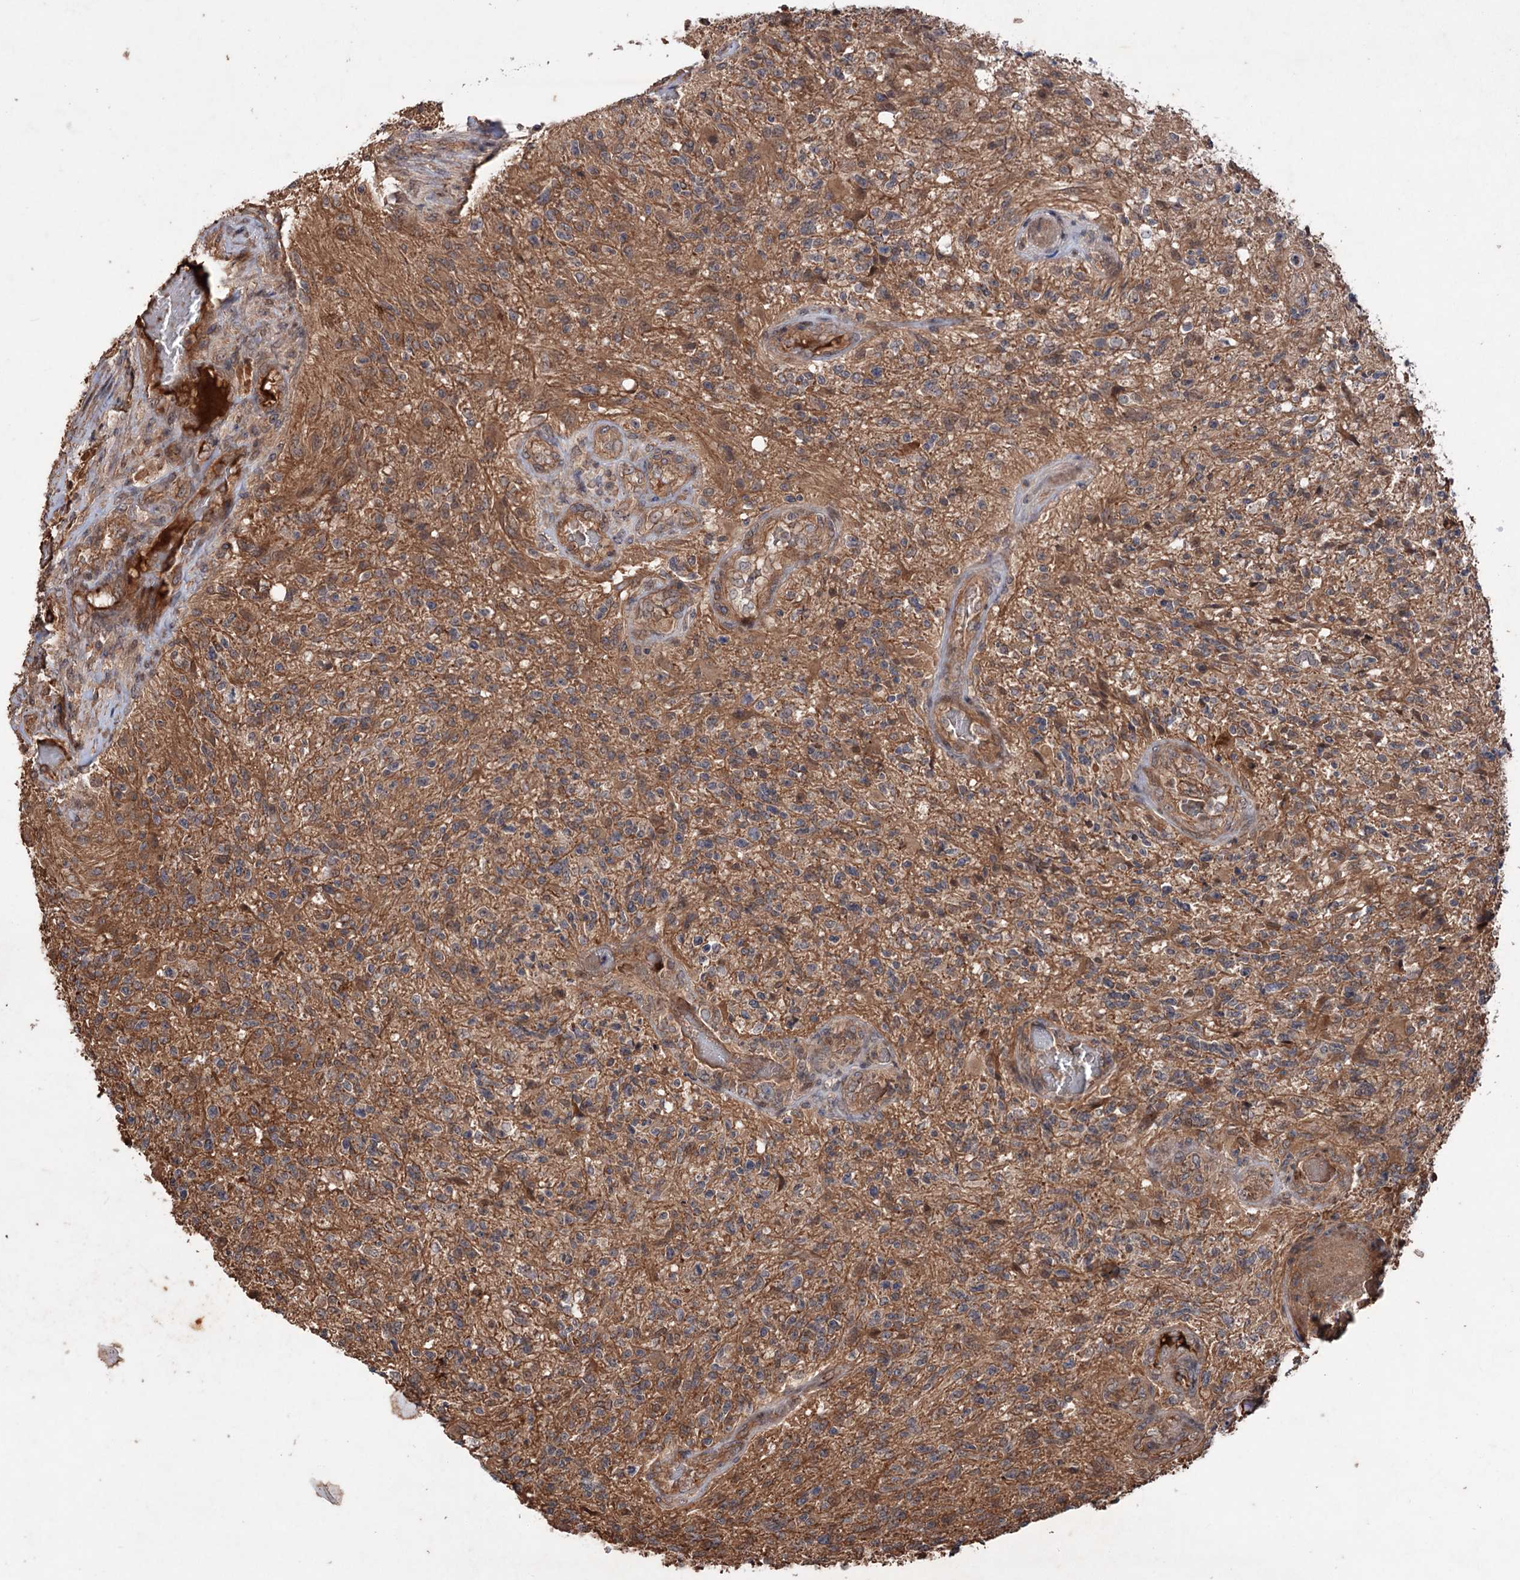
{"staining": {"intensity": "moderate", "quantity": "<25%", "location": "cytoplasmic/membranous"}, "tissue": "glioma", "cell_type": "Tumor cells", "image_type": "cancer", "snomed": [{"axis": "morphology", "description": "Glioma, malignant, High grade"}, {"axis": "topography", "description": "Brain"}], "caption": "Glioma was stained to show a protein in brown. There is low levels of moderate cytoplasmic/membranous staining in about <25% of tumor cells.", "gene": "ADK", "patient": {"sex": "male", "age": 56}}